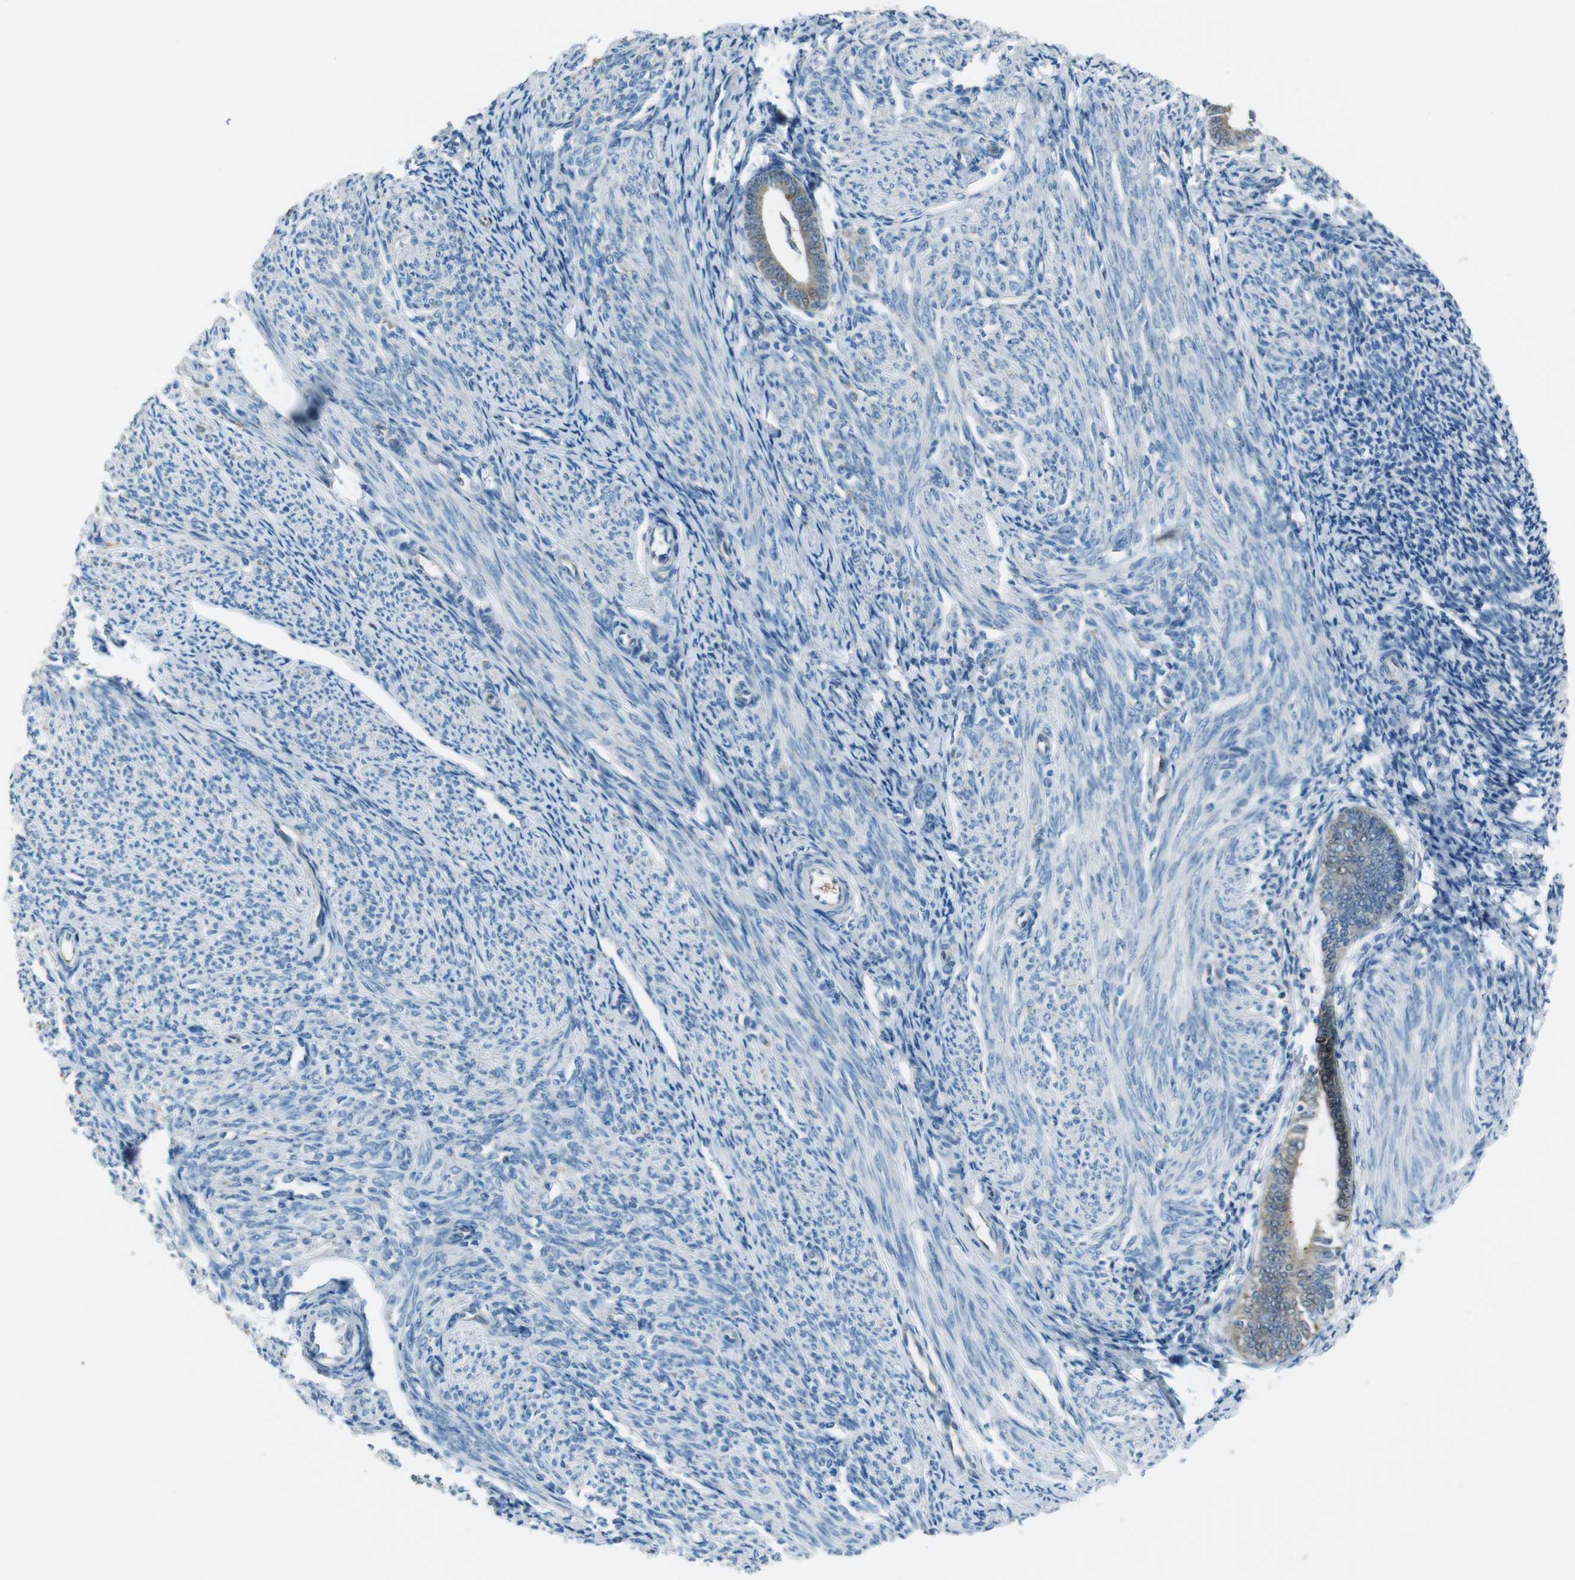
{"staining": {"intensity": "negative", "quantity": "none", "location": "none"}, "tissue": "endometrium", "cell_type": "Cells in endometrial stroma", "image_type": "normal", "snomed": [{"axis": "morphology", "description": "Normal tissue, NOS"}, {"axis": "topography", "description": "Endometrium"}], "caption": "Cells in endometrial stroma show no significant protein staining in normal endometrium. Brightfield microscopy of immunohistochemistry (IHC) stained with DAB (brown) and hematoxylin (blue), captured at high magnification.", "gene": "MFAP3", "patient": {"sex": "female", "age": 57}}